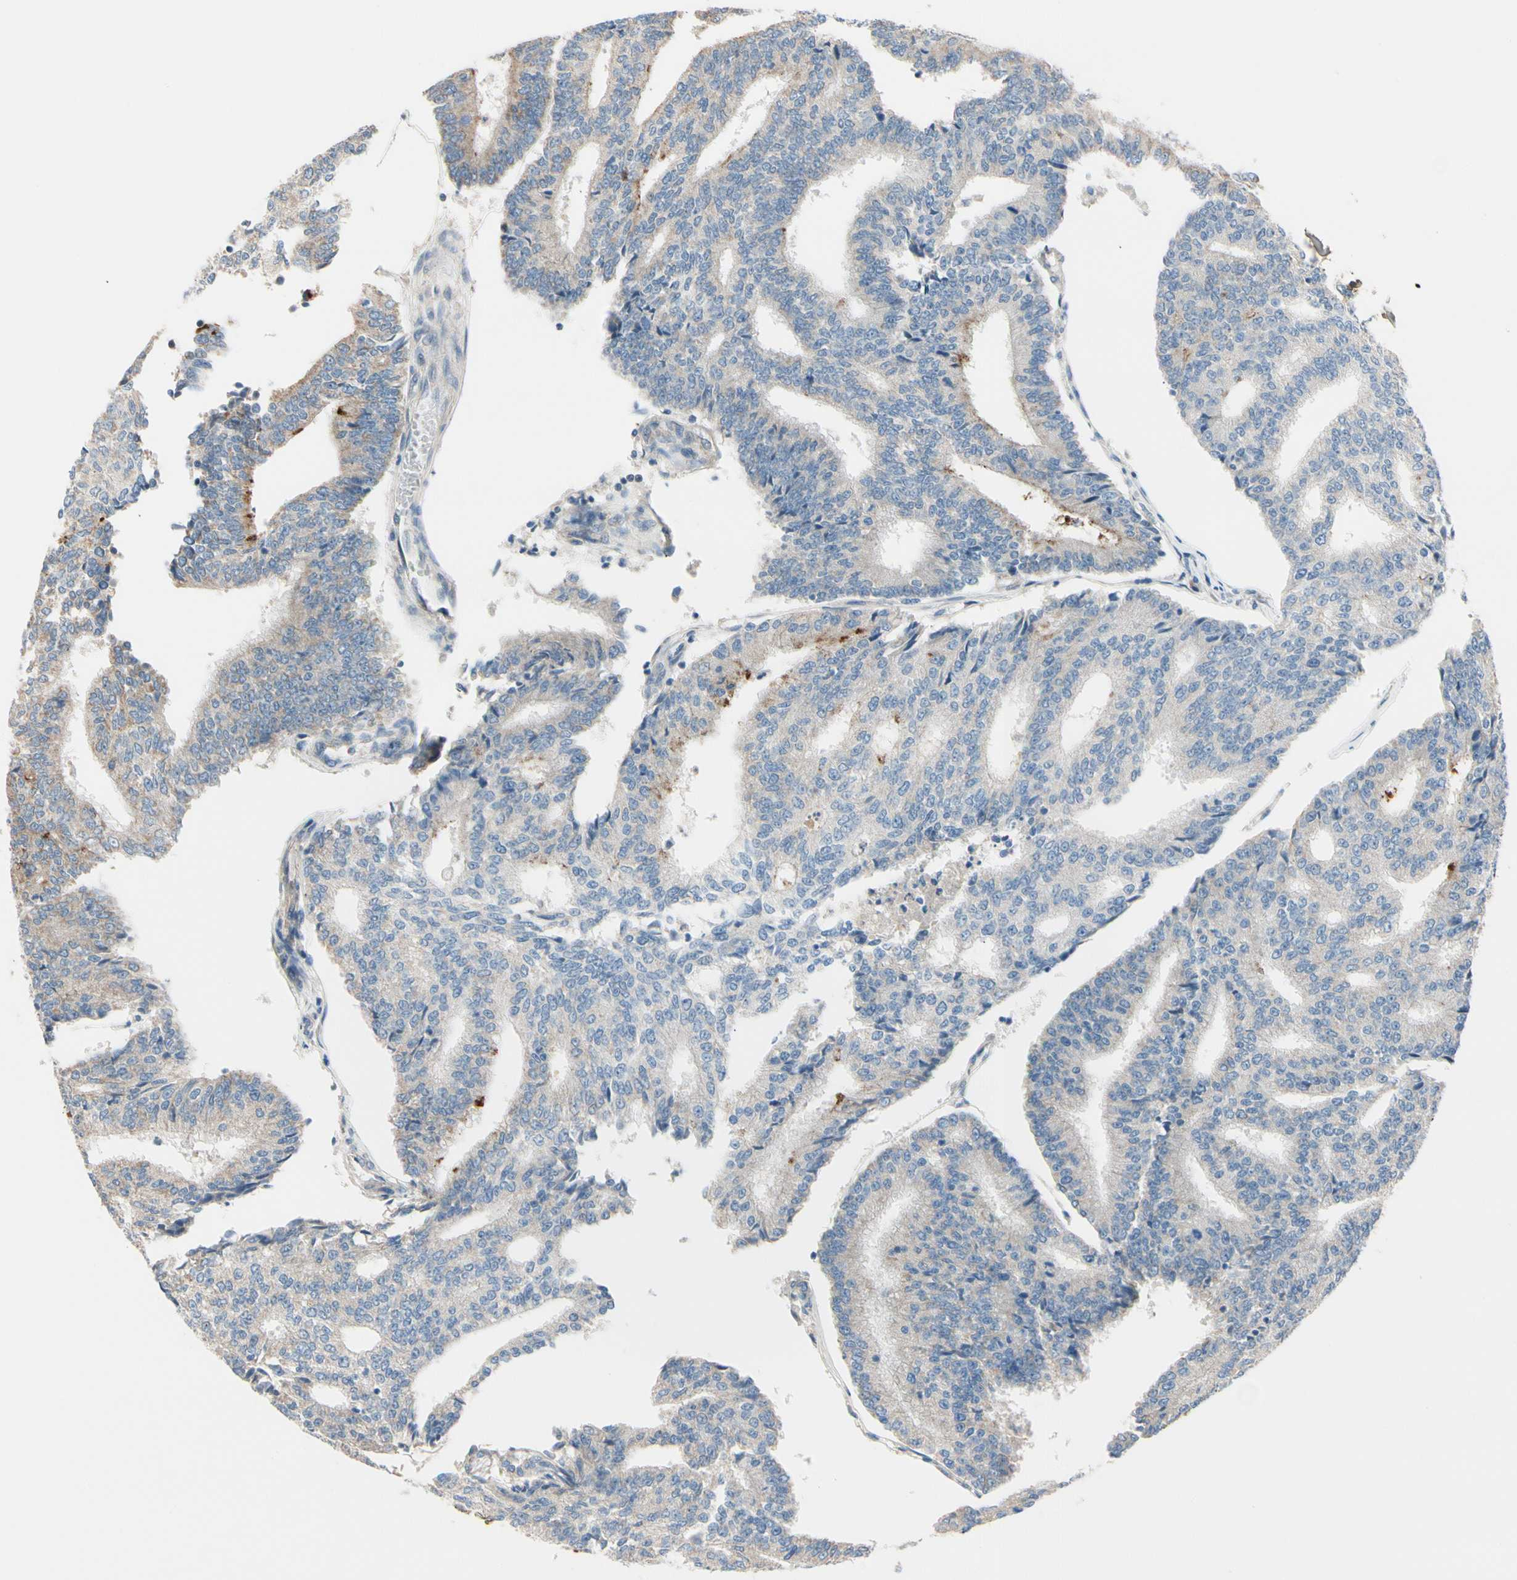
{"staining": {"intensity": "weak", "quantity": ">75%", "location": "cytoplasmic/membranous"}, "tissue": "prostate cancer", "cell_type": "Tumor cells", "image_type": "cancer", "snomed": [{"axis": "morphology", "description": "Adenocarcinoma, High grade"}, {"axis": "topography", "description": "Prostate"}], "caption": "This micrograph demonstrates immunohistochemistry staining of prostate cancer, with low weak cytoplasmic/membranous expression in approximately >75% of tumor cells.", "gene": "EPHA3", "patient": {"sex": "male", "age": 55}}